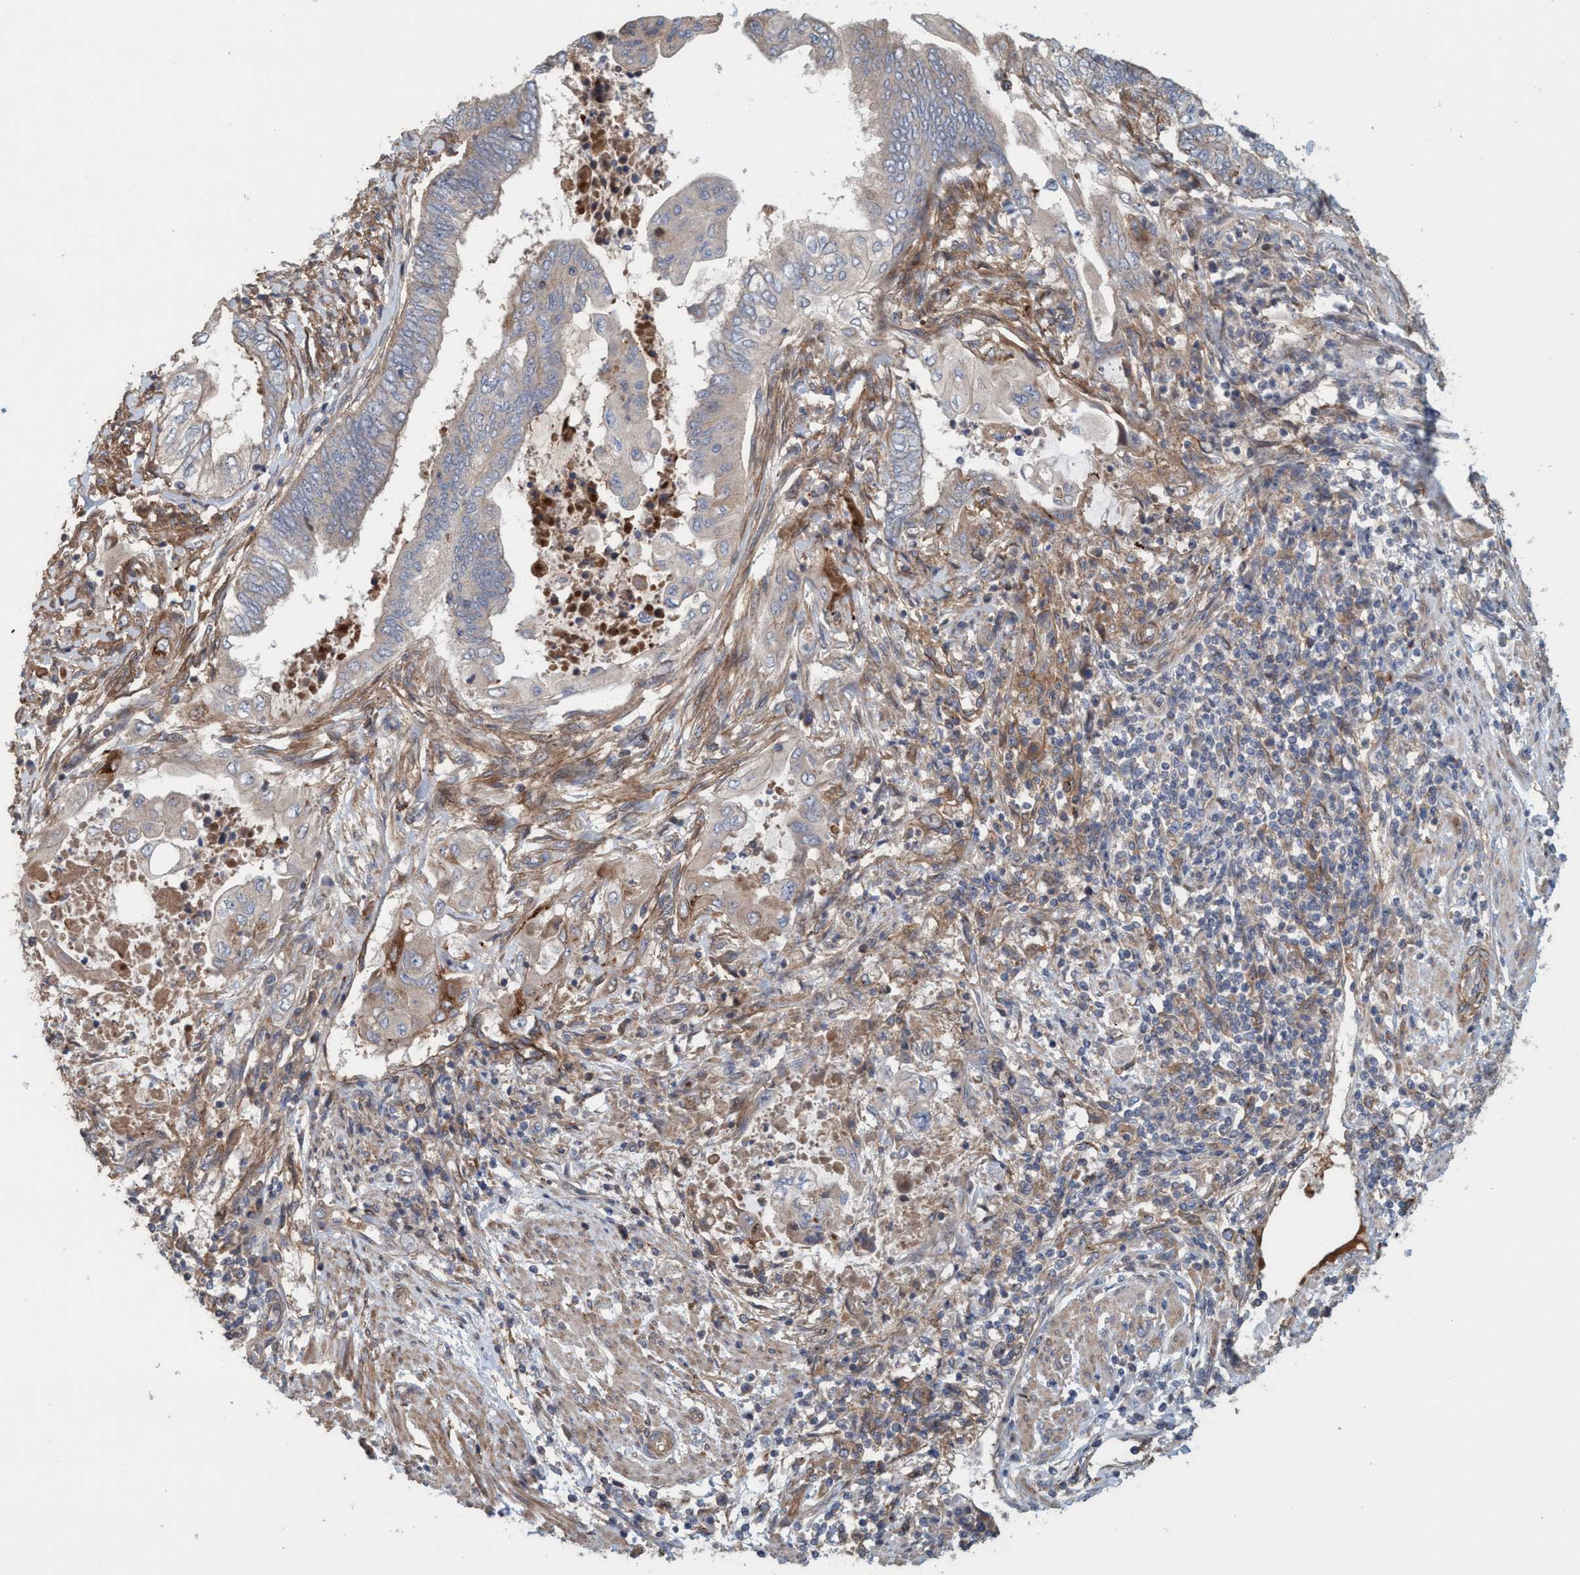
{"staining": {"intensity": "weak", "quantity": ">75%", "location": "cytoplasmic/membranous"}, "tissue": "endometrial cancer", "cell_type": "Tumor cells", "image_type": "cancer", "snomed": [{"axis": "morphology", "description": "Adenocarcinoma, NOS"}, {"axis": "topography", "description": "Uterus"}, {"axis": "topography", "description": "Endometrium"}], "caption": "Approximately >75% of tumor cells in human endometrial adenocarcinoma demonstrate weak cytoplasmic/membranous protein positivity as visualized by brown immunohistochemical staining.", "gene": "SPECC1", "patient": {"sex": "female", "age": 70}}